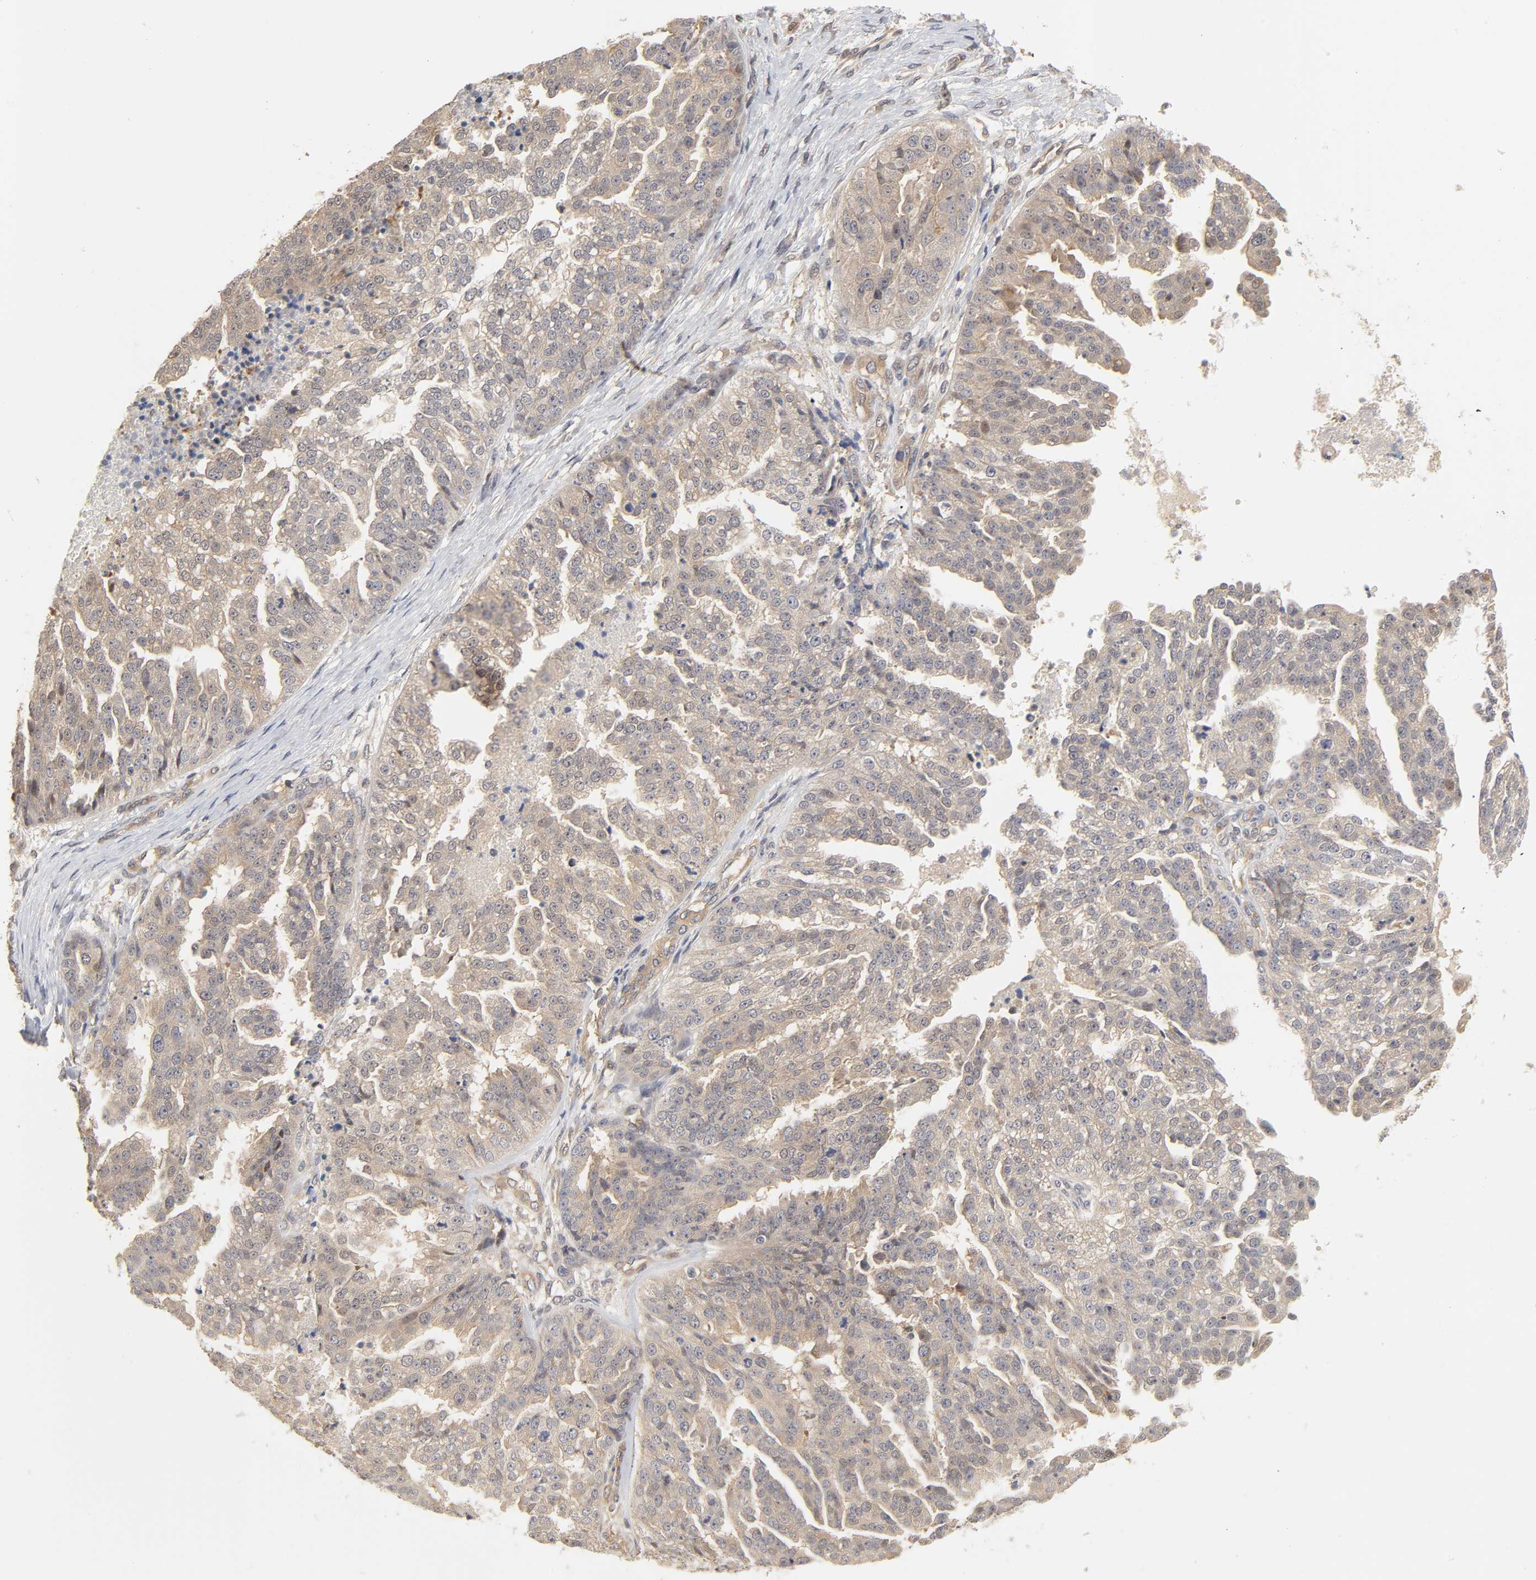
{"staining": {"intensity": "weak", "quantity": ">75%", "location": "cytoplasmic/membranous"}, "tissue": "ovarian cancer", "cell_type": "Tumor cells", "image_type": "cancer", "snomed": [{"axis": "morphology", "description": "Cystadenocarcinoma, serous, NOS"}, {"axis": "topography", "description": "Ovary"}], "caption": "Ovarian cancer (serous cystadenocarcinoma) stained with DAB (3,3'-diaminobenzidine) IHC exhibits low levels of weak cytoplasmic/membranous staining in approximately >75% of tumor cells.", "gene": "PDE5A", "patient": {"sex": "female", "age": 58}}